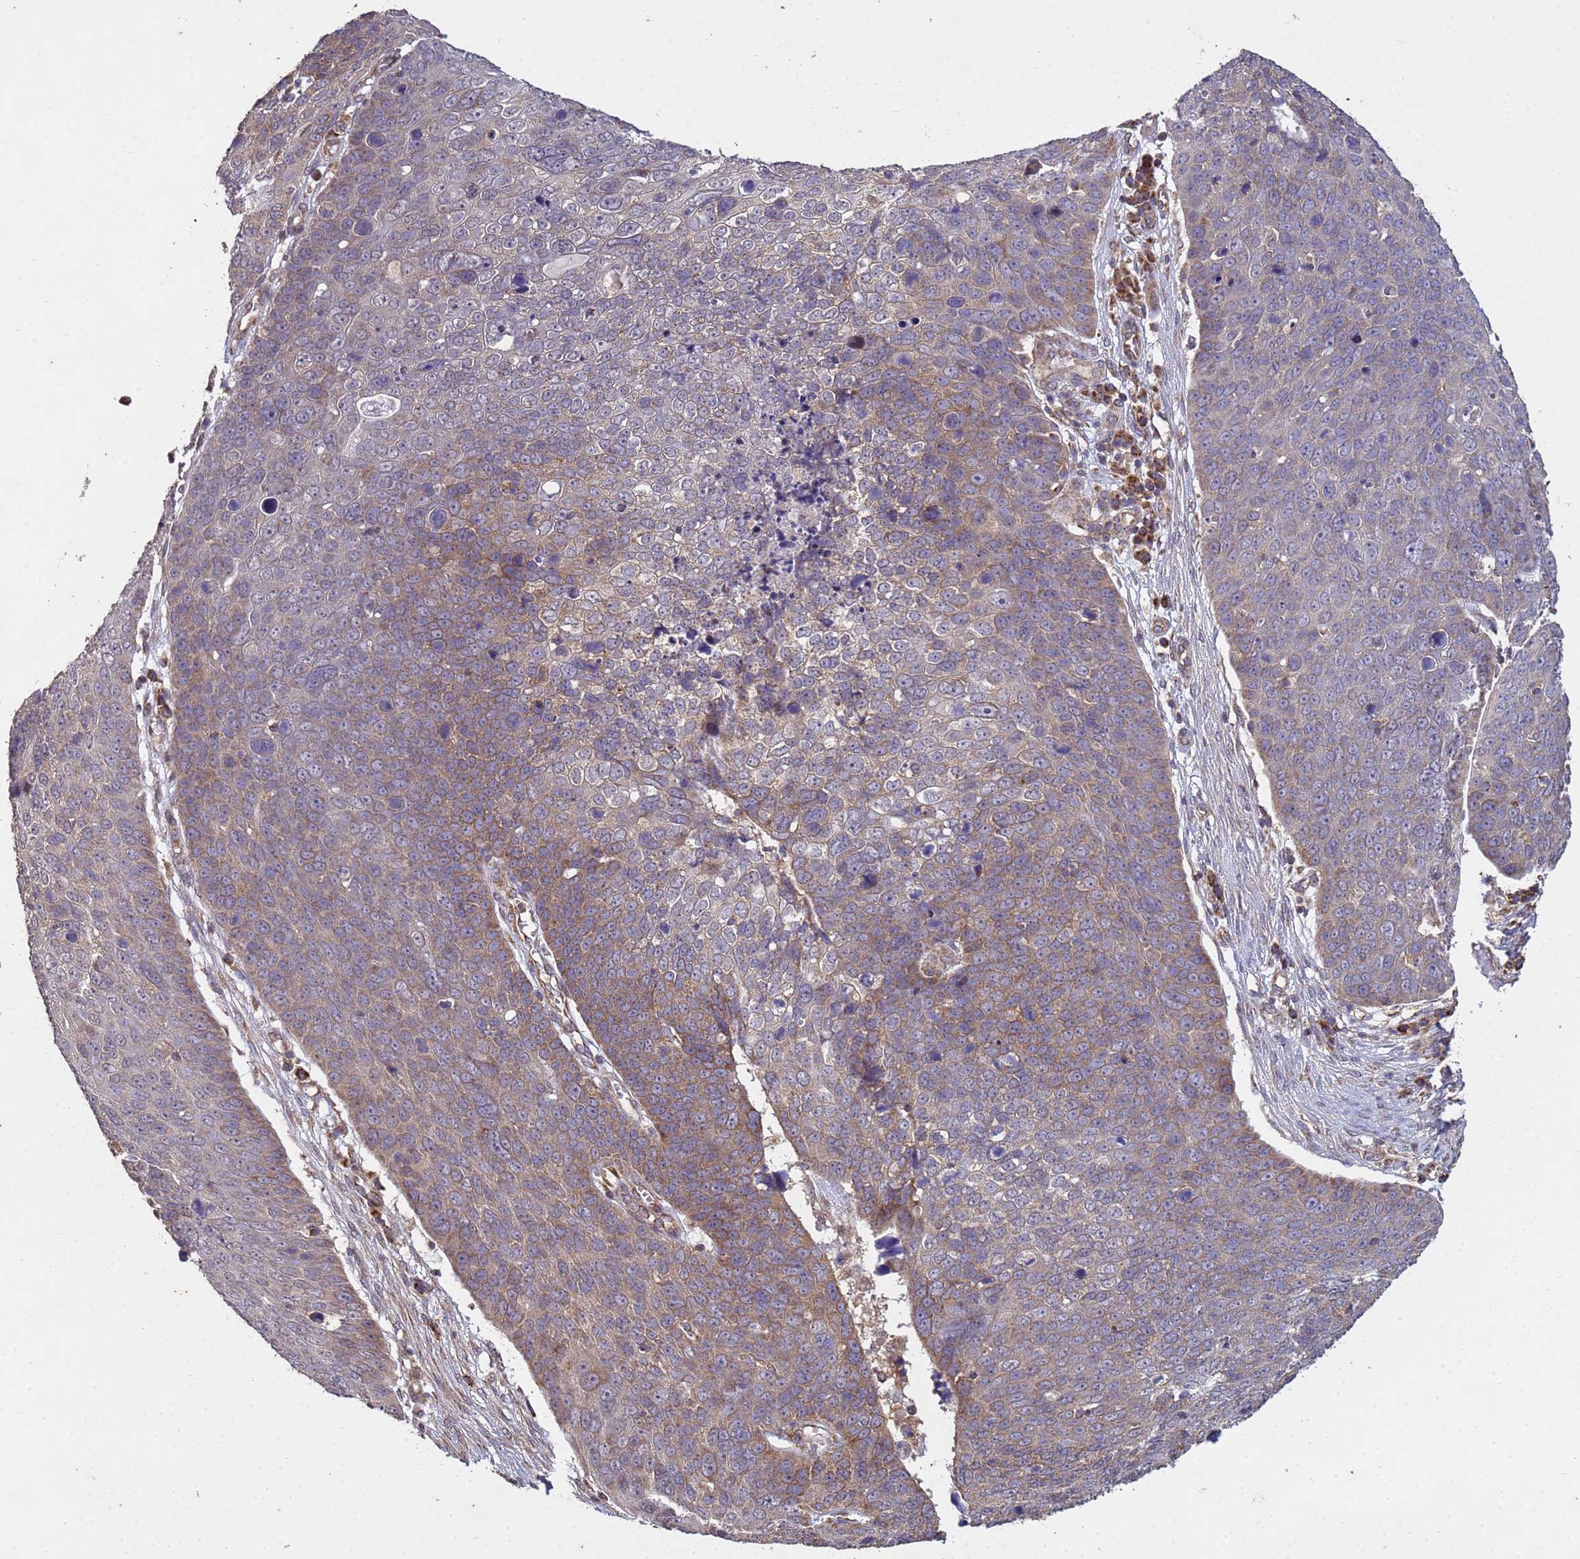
{"staining": {"intensity": "weak", "quantity": "25%-75%", "location": "cytoplasmic/membranous"}, "tissue": "skin cancer", "cell_type": "Tumor cells", "image_type": "cancer", "snomed": [{"axis": "morphology", "description": "Squamous cell carcinoma, NOS"}, {"axis": "topography", "description": "Skin"}], "caption": "Brown immunohistochemical staining in skin cancer shows weak cytoplasmic/membranous staining in about 25%-75% of tumor cells.", "gene": "P2RX7", "patient": {"sex": "male", "age": 71}}